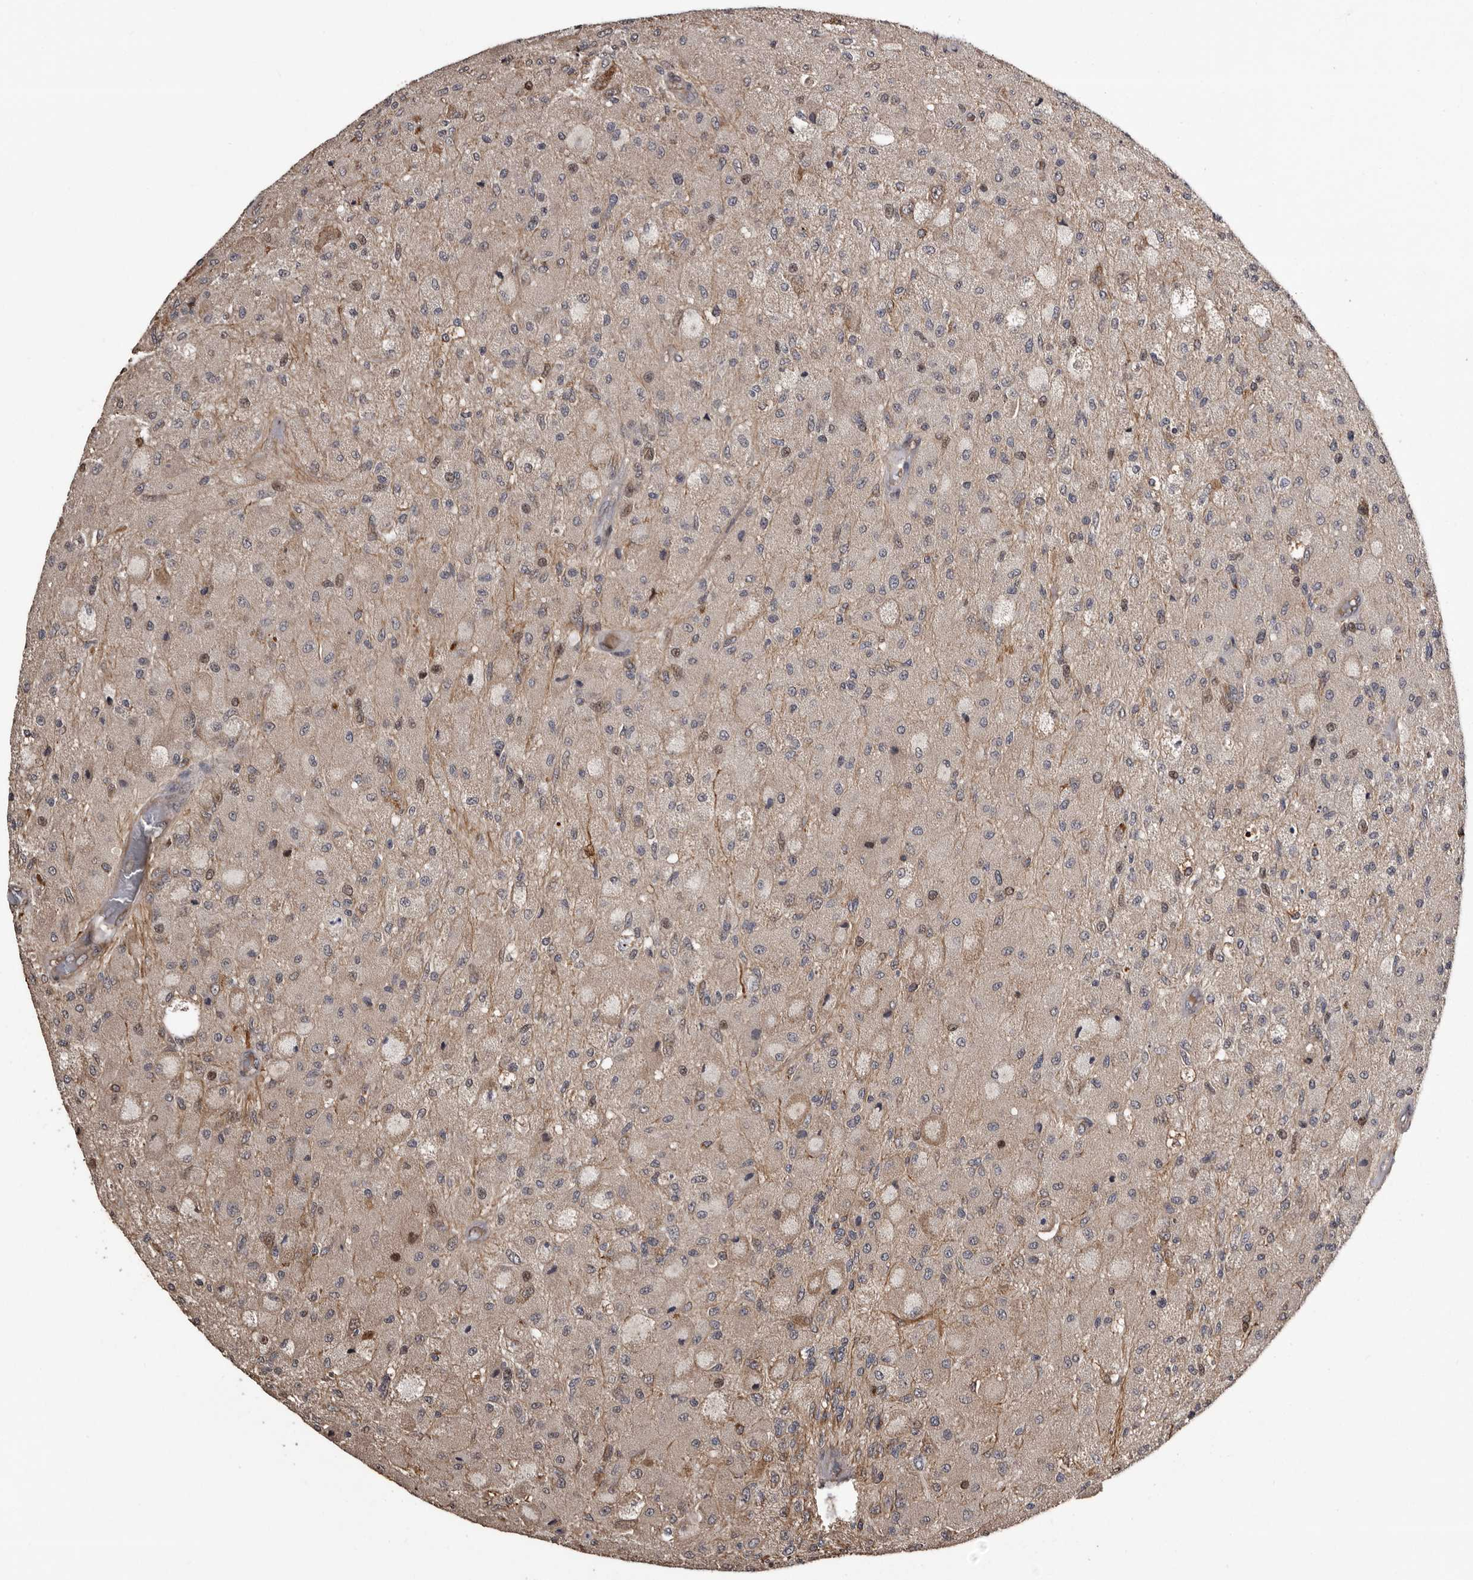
{"staining": {"intensity": "negative", "quantity": "none", "location": "none"}, "tissue": "glioma", "cell_type": "Tumor cells", "image_type": "cancer", "snomed": [{"axis": "morphology", "description": "Normal tissue, NOS"}, {"axis": "morphology", "description": "Glioma, malignant, High grade"}, {"axis": "topography", "description": "Cerebral cortex"}], "caption": "Tumor cells are negative for protein expression in human glioma. (Immunohistochemistry, brightfield microscopy, high magnification).", "gene": "SERTAD4", "patient": {"sex": "male", "age": 77}}